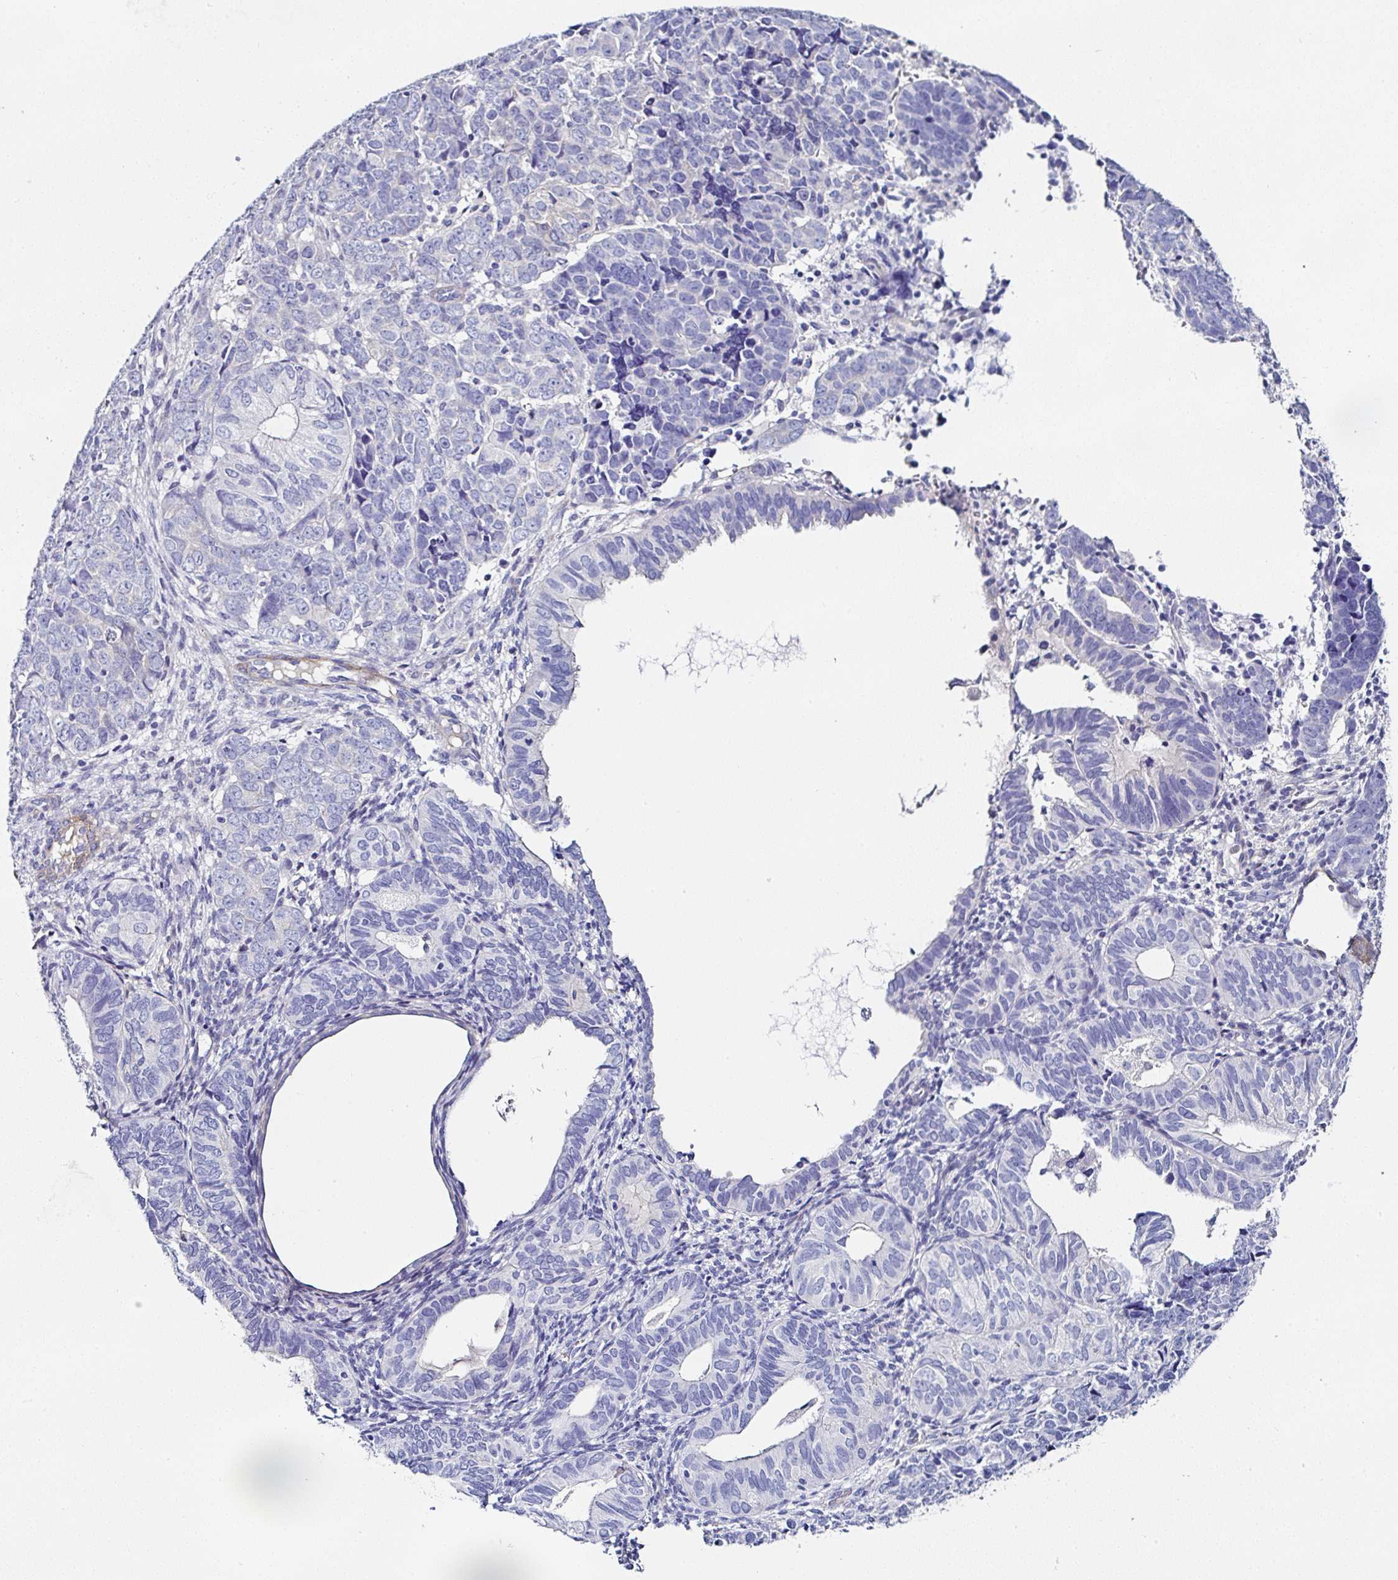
{"staining": {"intensity": "negative", "quantity": "none", "location": "none"}, "tissue": "endometrial cancer", "cell_type": "Tumor cells", "image_type": "cancer", "snomed": [{"axis": "morphology", "description": "Adenocarcinoma, NOS"}, {"axis": "topography", "description": "Endometrium"}], "caption": "An immunohistochemistry histopathology image of endometrial adenocarcinoma is shown. There is no staining in tumor cells of endometrial adenocarcinoma. (DAB (3,3'-diaminobenzidine) IHC with hematoxylin counter stain).", "gene": "PPFIA4", "patient": {"sex": "female", "age": 82}}